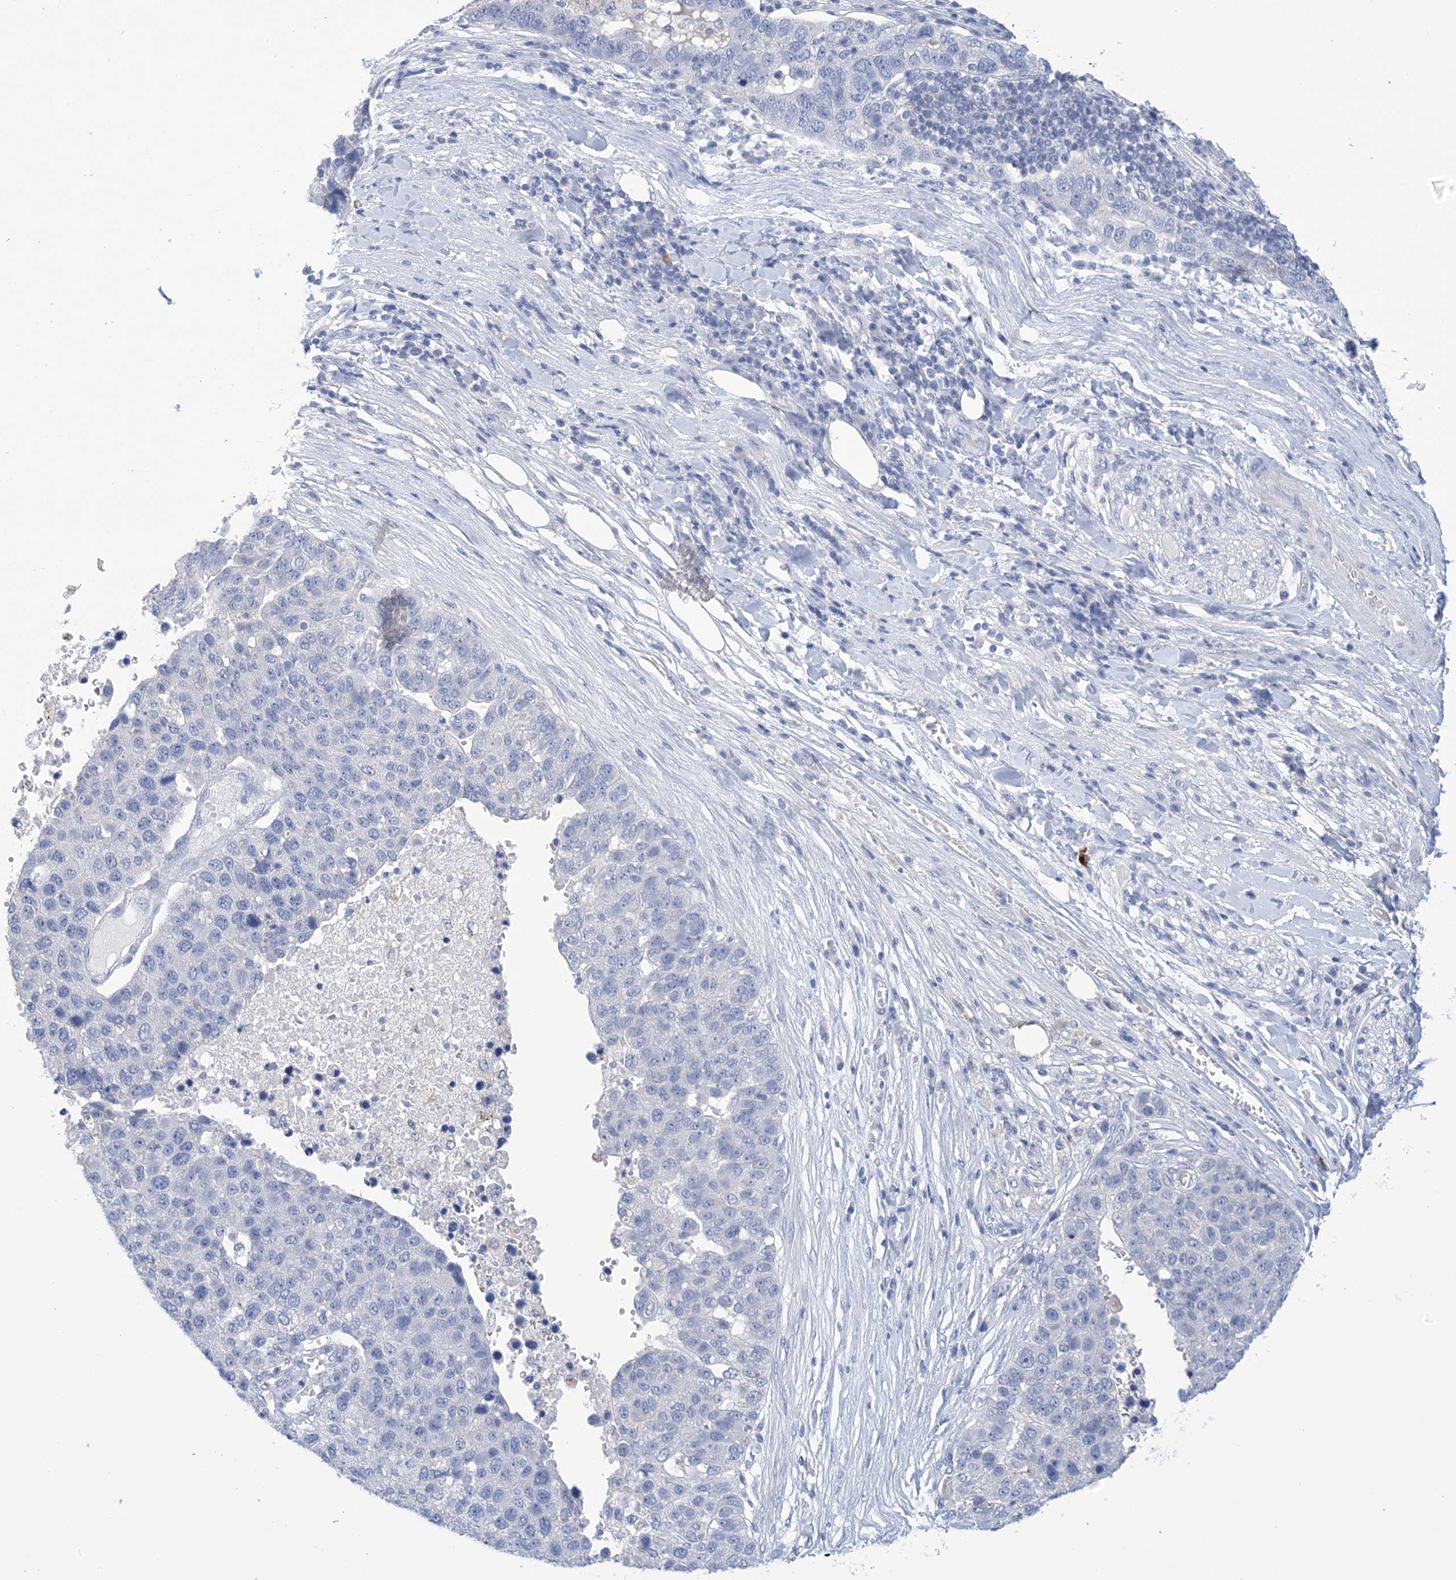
{"staining": {"intensity": "negative", "quantity": "none", "location": "none"}, "tissue": "pancreatic cancer", "cell_type": "Tumor cells", "image_type": "cancer", "snomed": [{"axis": "morphology", "description": "Adenocarcinoma, NOS"}, {"axis": "topography", "description": "Pancreas"}], "caption": "Tumor cells show no significant positivity in pancreatic cancer.", "gene": "DSC3", "patient": {"sex": "female", "age": 61}}